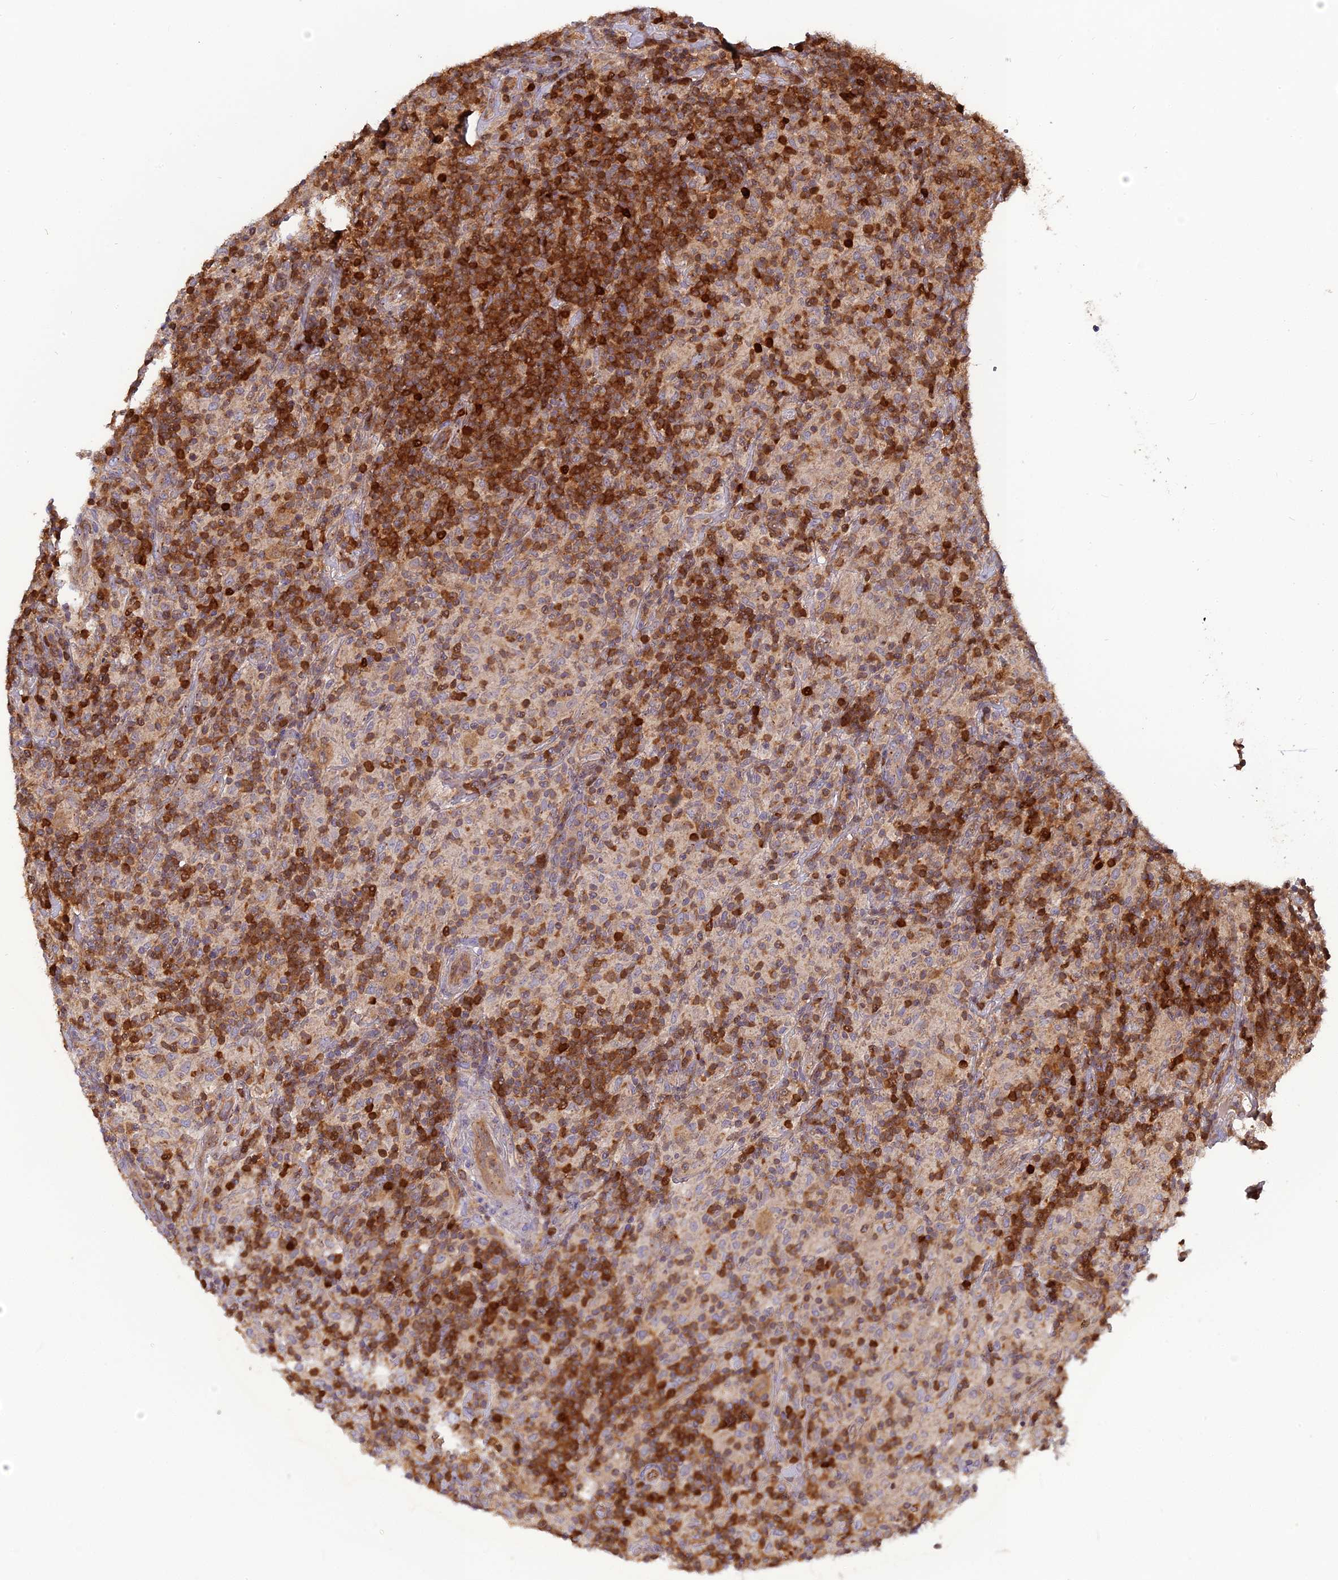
{"staining": {"intensity": "moderate", "quantity": ">75%", "location": "cytoplasmic/membranous"}, "tissue": "lymphoma", "cell_type": "Tumor cells", "image_type": "cancer", "snomed": [{"axis": "morphology", "description": "Hodgkin's disease, NOS"}, {"axis": "topography", "description": "Lymph node"}], "caption": "Immunohistochemical staining of Hodgkin's disease demonstrates moderate cytoplasmic/membranous protein staining in about >75% of tumor cells. (Brightfield microscopy of DAB IHC at high magnification).", "gene": "RPIA", "patient": {"sex": "male", "age": 70}}